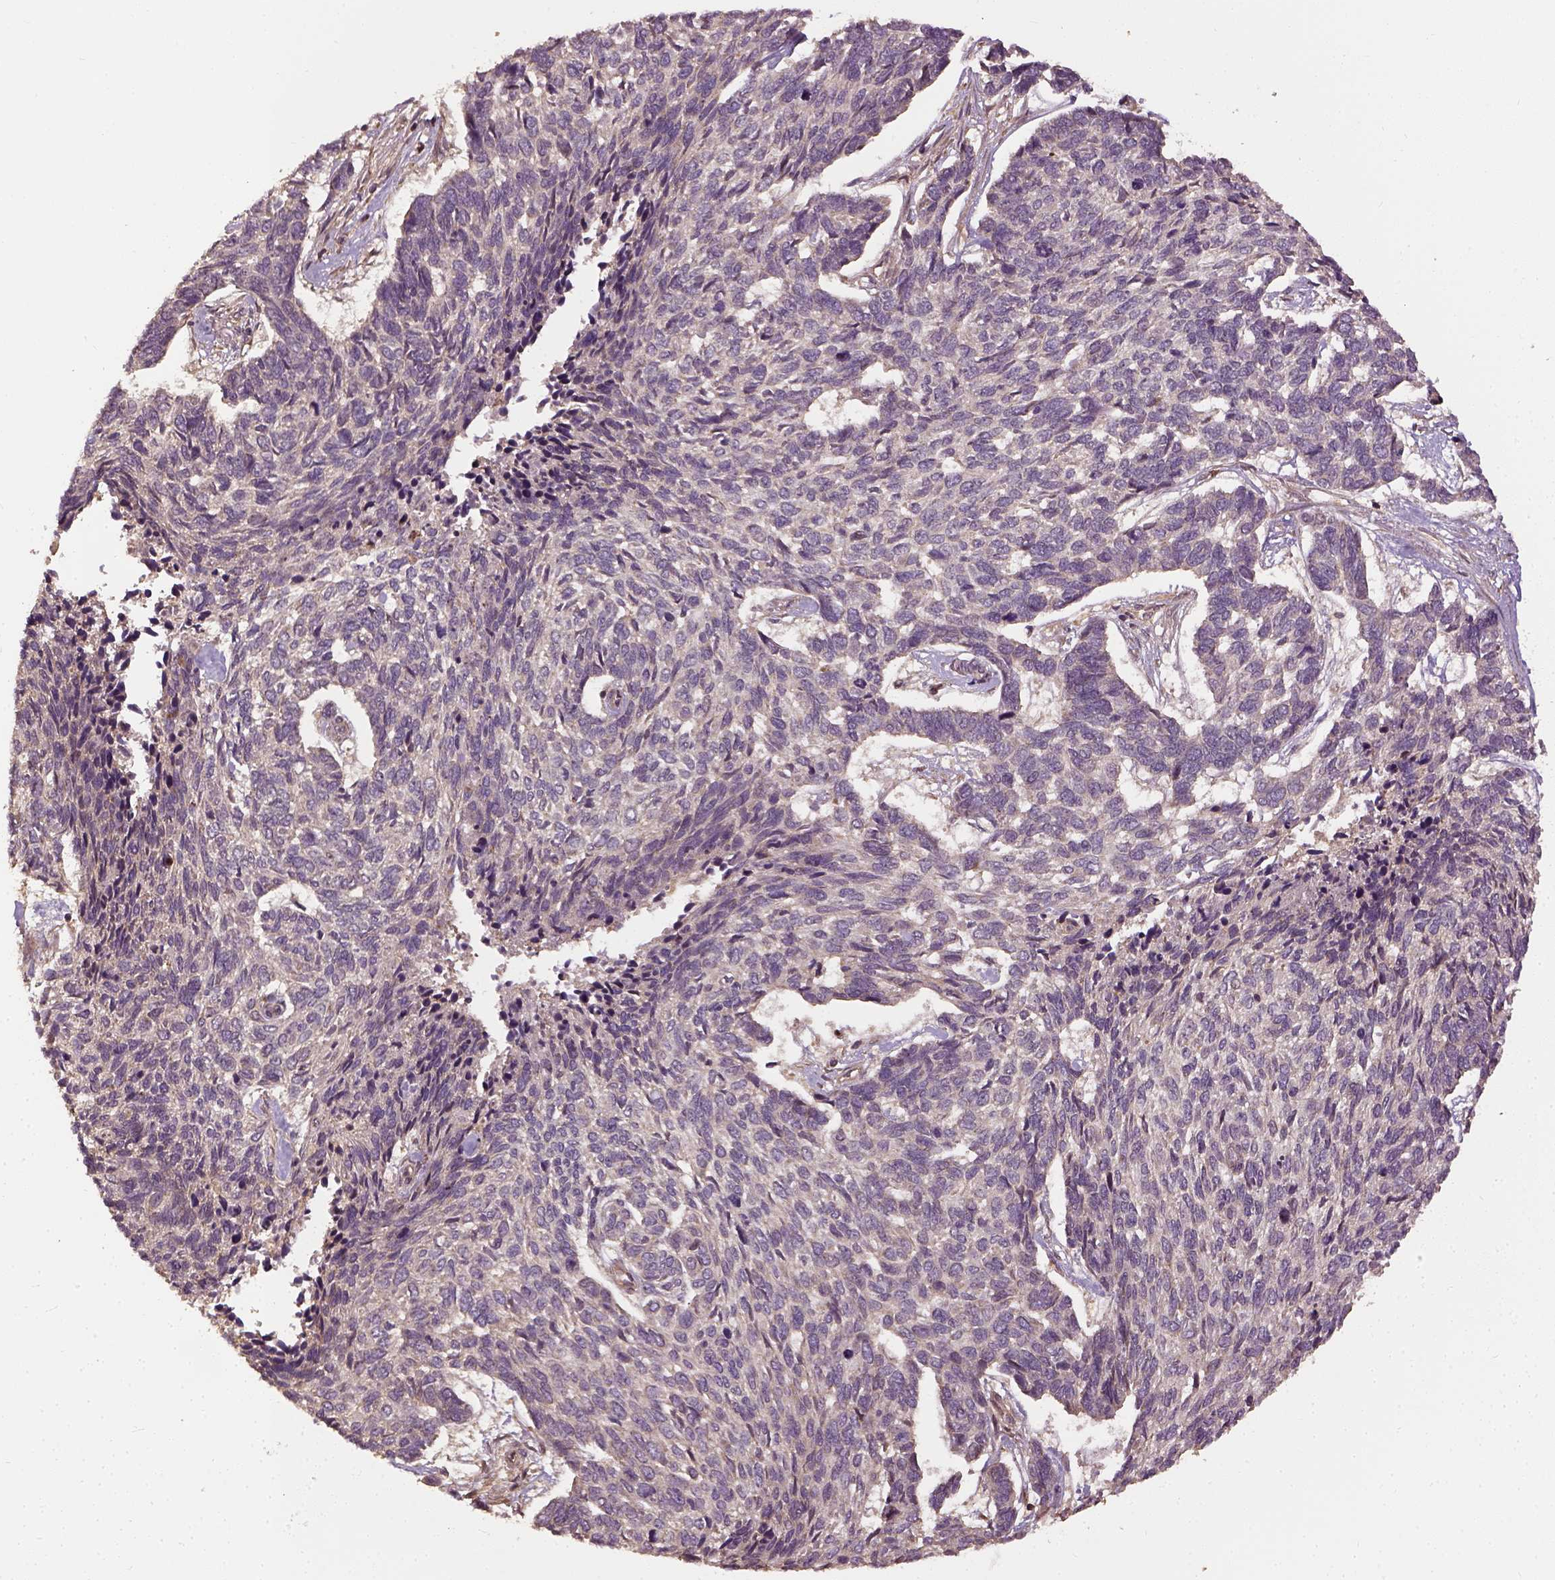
{"staining": {"intensity": "negative", "quantity": "none", "location": "none"}, "tissue": "skin cancer", "cell_type": "Tumor cells", "image_type": "cancer", "snomed": [{"axis": "morphology", "description": "Basal cell carcinoma"}, {"axis": "topography", "description": "Skin"}], "caption": "DAB immunohistochemical staining of human basal cell carcinoma (skin) displays no significant staining in tumor cells.", "gene": "VEGFA", "patient": {"sex": "female", "age": 65}}